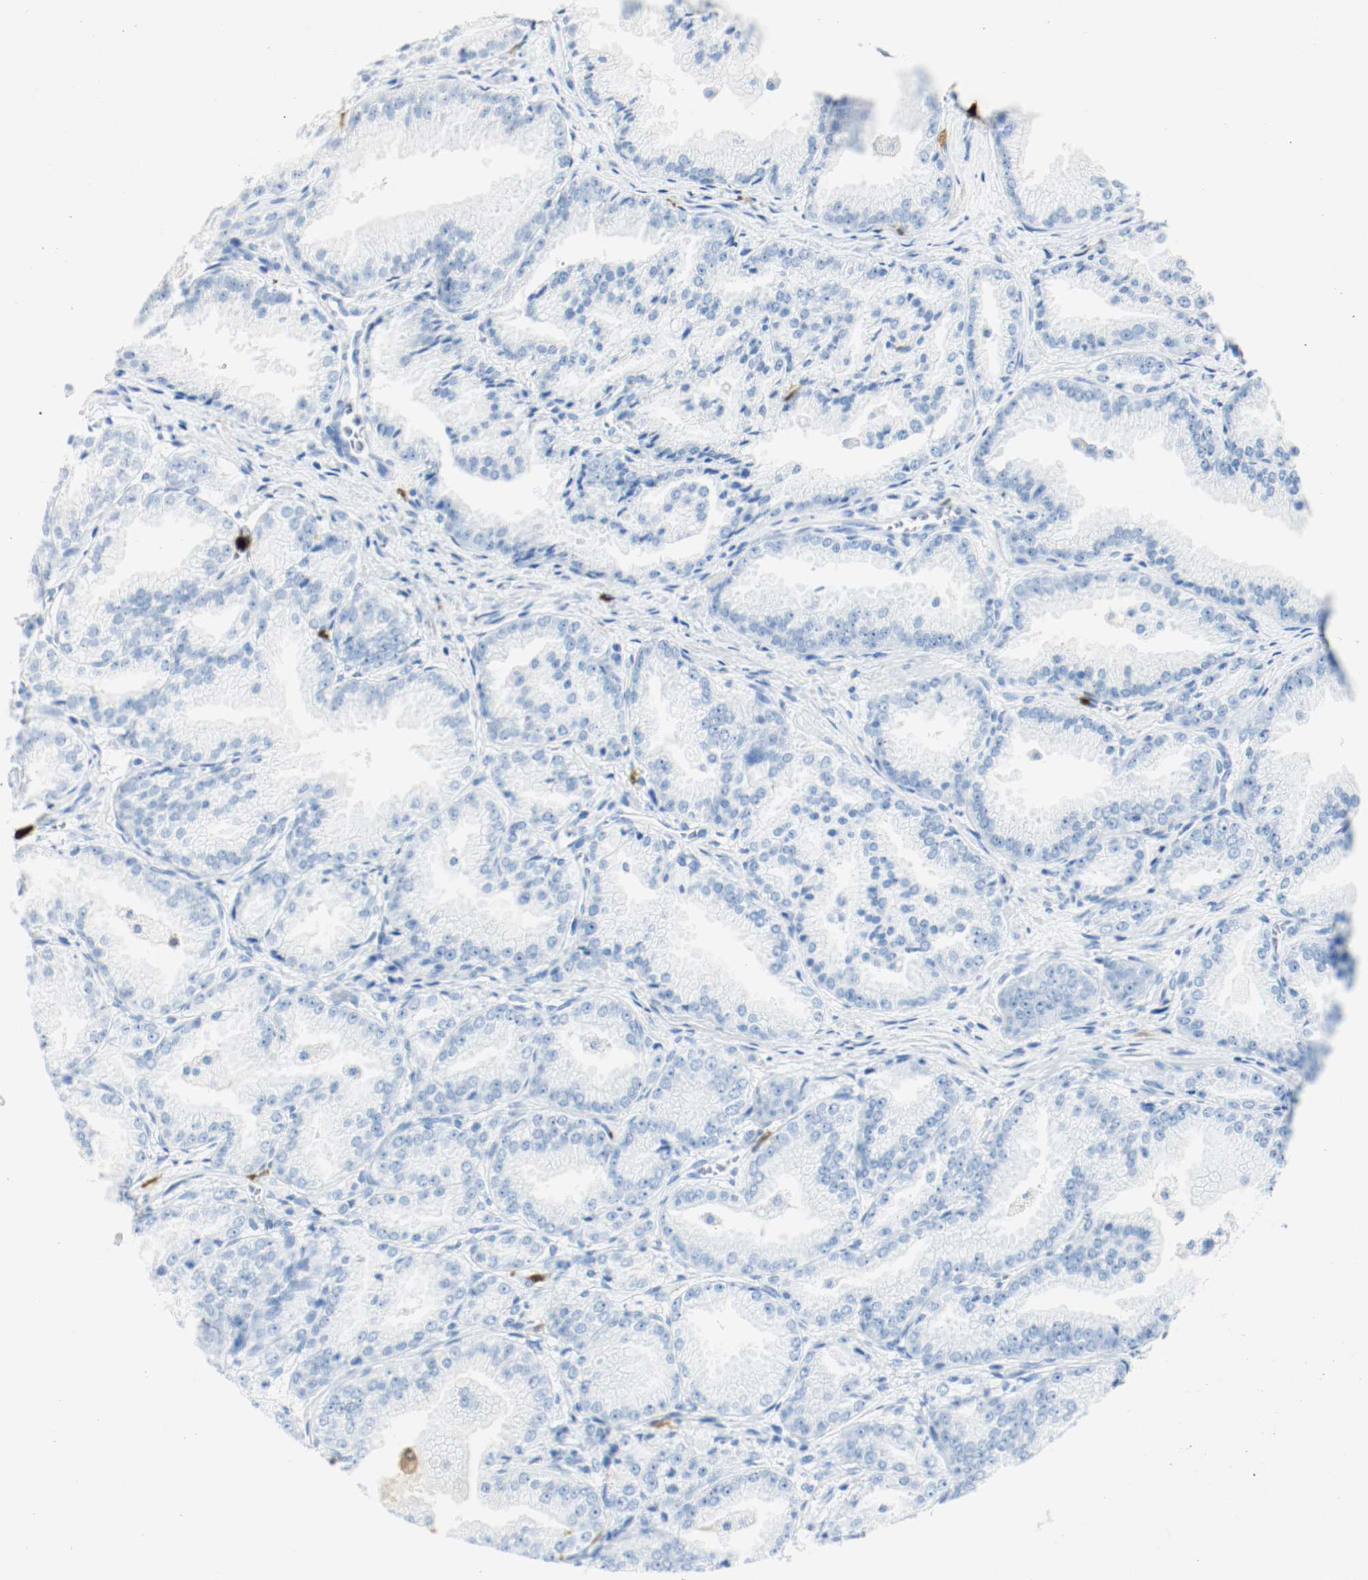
{"staining": {"intensity": "negative", "quantity": "none", "location": "none"}, "tissue": "prostate cancer", "cell_type": "Tumor cells", "image_type": "cancer", "snomed": [{"axis": "morphology", "description": "Adenocarcinoma, High grade"}, {"axis": "topography", "description": "Prostate"}], "caption": "Adenocarcinoma (high-grade) (prostate) stained for a protein using immunohistochemistry demonstrates no staining tumor cells.", "gene": "S100A9", "patient": {"sex": "male", "age": 61}}